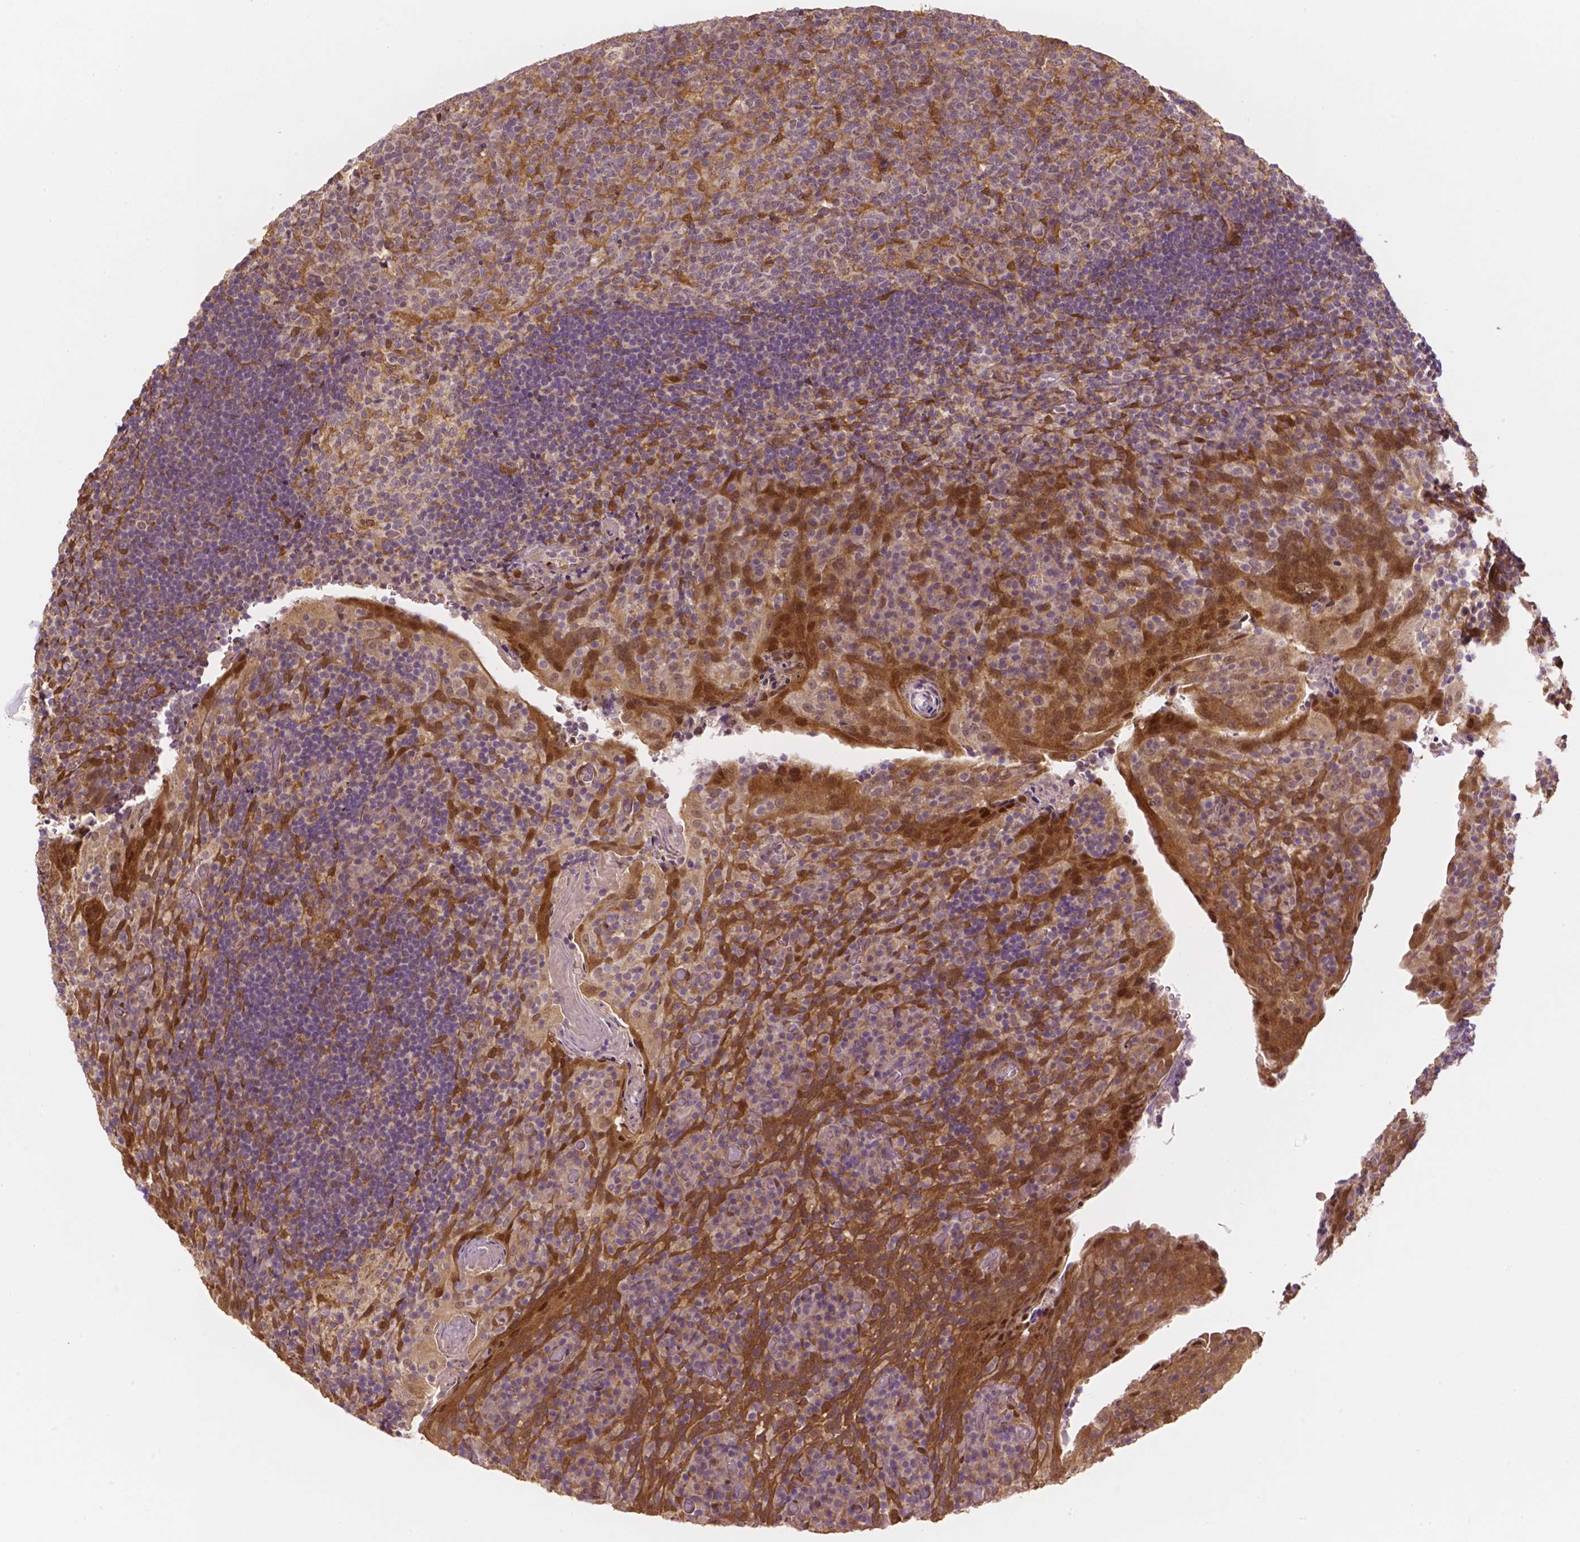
{"staining": {"intensity": "moderate", "quantity": "<25%", "location": "cytoplasmic/membranous,nuclear"}, "tissue": "tonsil", "cell_type": "Germinal center cells", "image_type": "normal", "snomed": [{"axis": "morphology", "description": "Normal tissue, NOS"}, {"axis": "topography", "description": "Tonsil"}], "caption": "Immunohistochemistry of benign tonsil reveals low levels of moderate cytoplasmic/membranous,nuclear expression in about <25% of germinal center cells. (Brightfield microscopy of DAB IHC at high magnification).", "gene": "YAP1", "patient": {"sex": "male", "age": 17}}